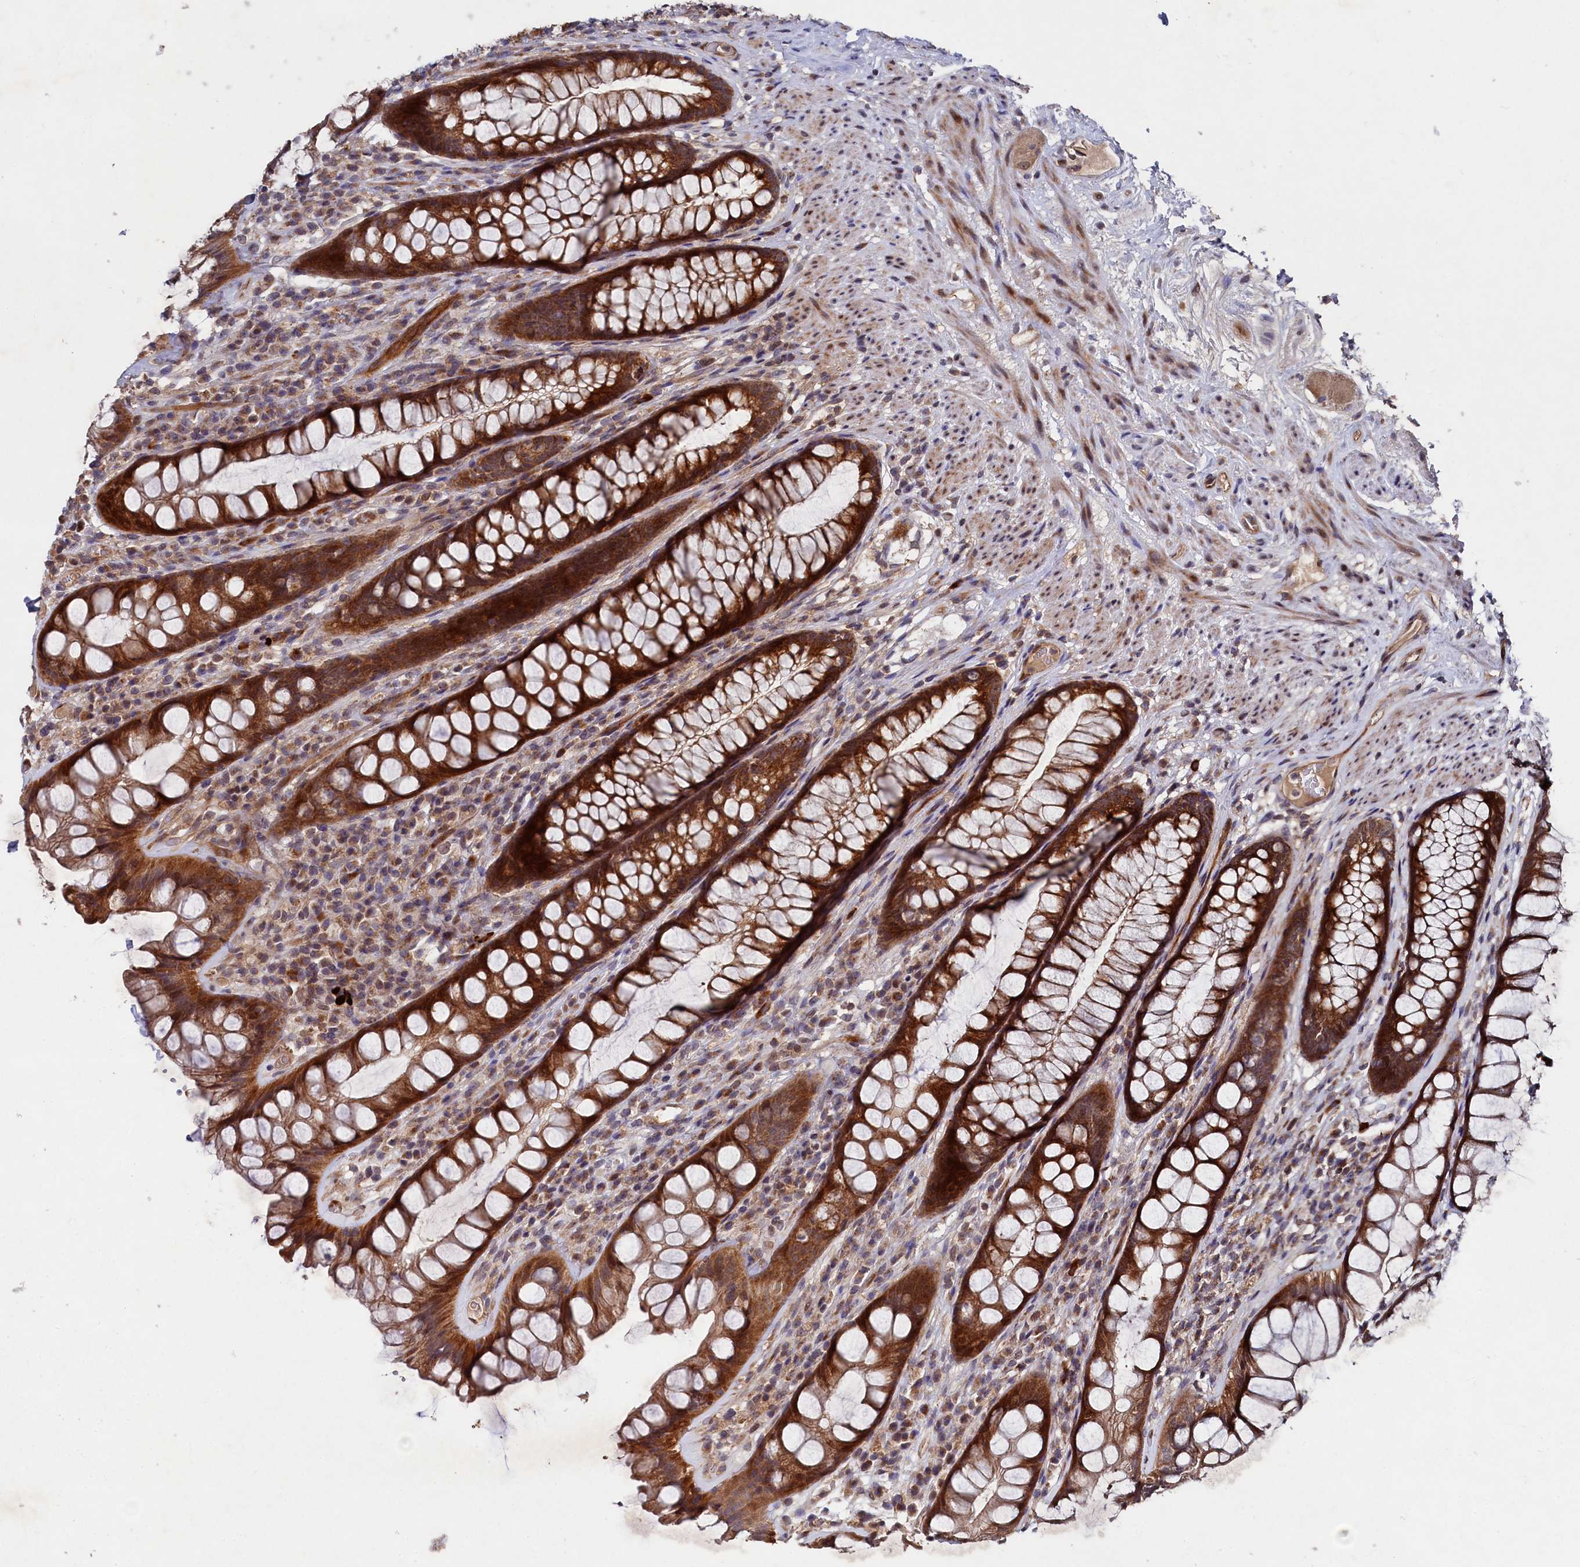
{"staining": {"intensity": "strong", "quantity": ">75%", "location": "cytoplasmic/membranous"}, "tissue": "rectum", "cell_type": "Glandular cells", "image_type": "normal", "snomed": [{"axis": "morphology", "description": "Normal tissue, NOS"}, {"axis": "topography", "description": "Rectum"}], "caption": "Strong cytoplasmic/membranous positivity for a protein is present in about >75% of glandular cells of normal rectum using immunohistochemistry (IHC).", "gene": "SUPV3L1", "patient": {"sex": "male", "age": 74}}